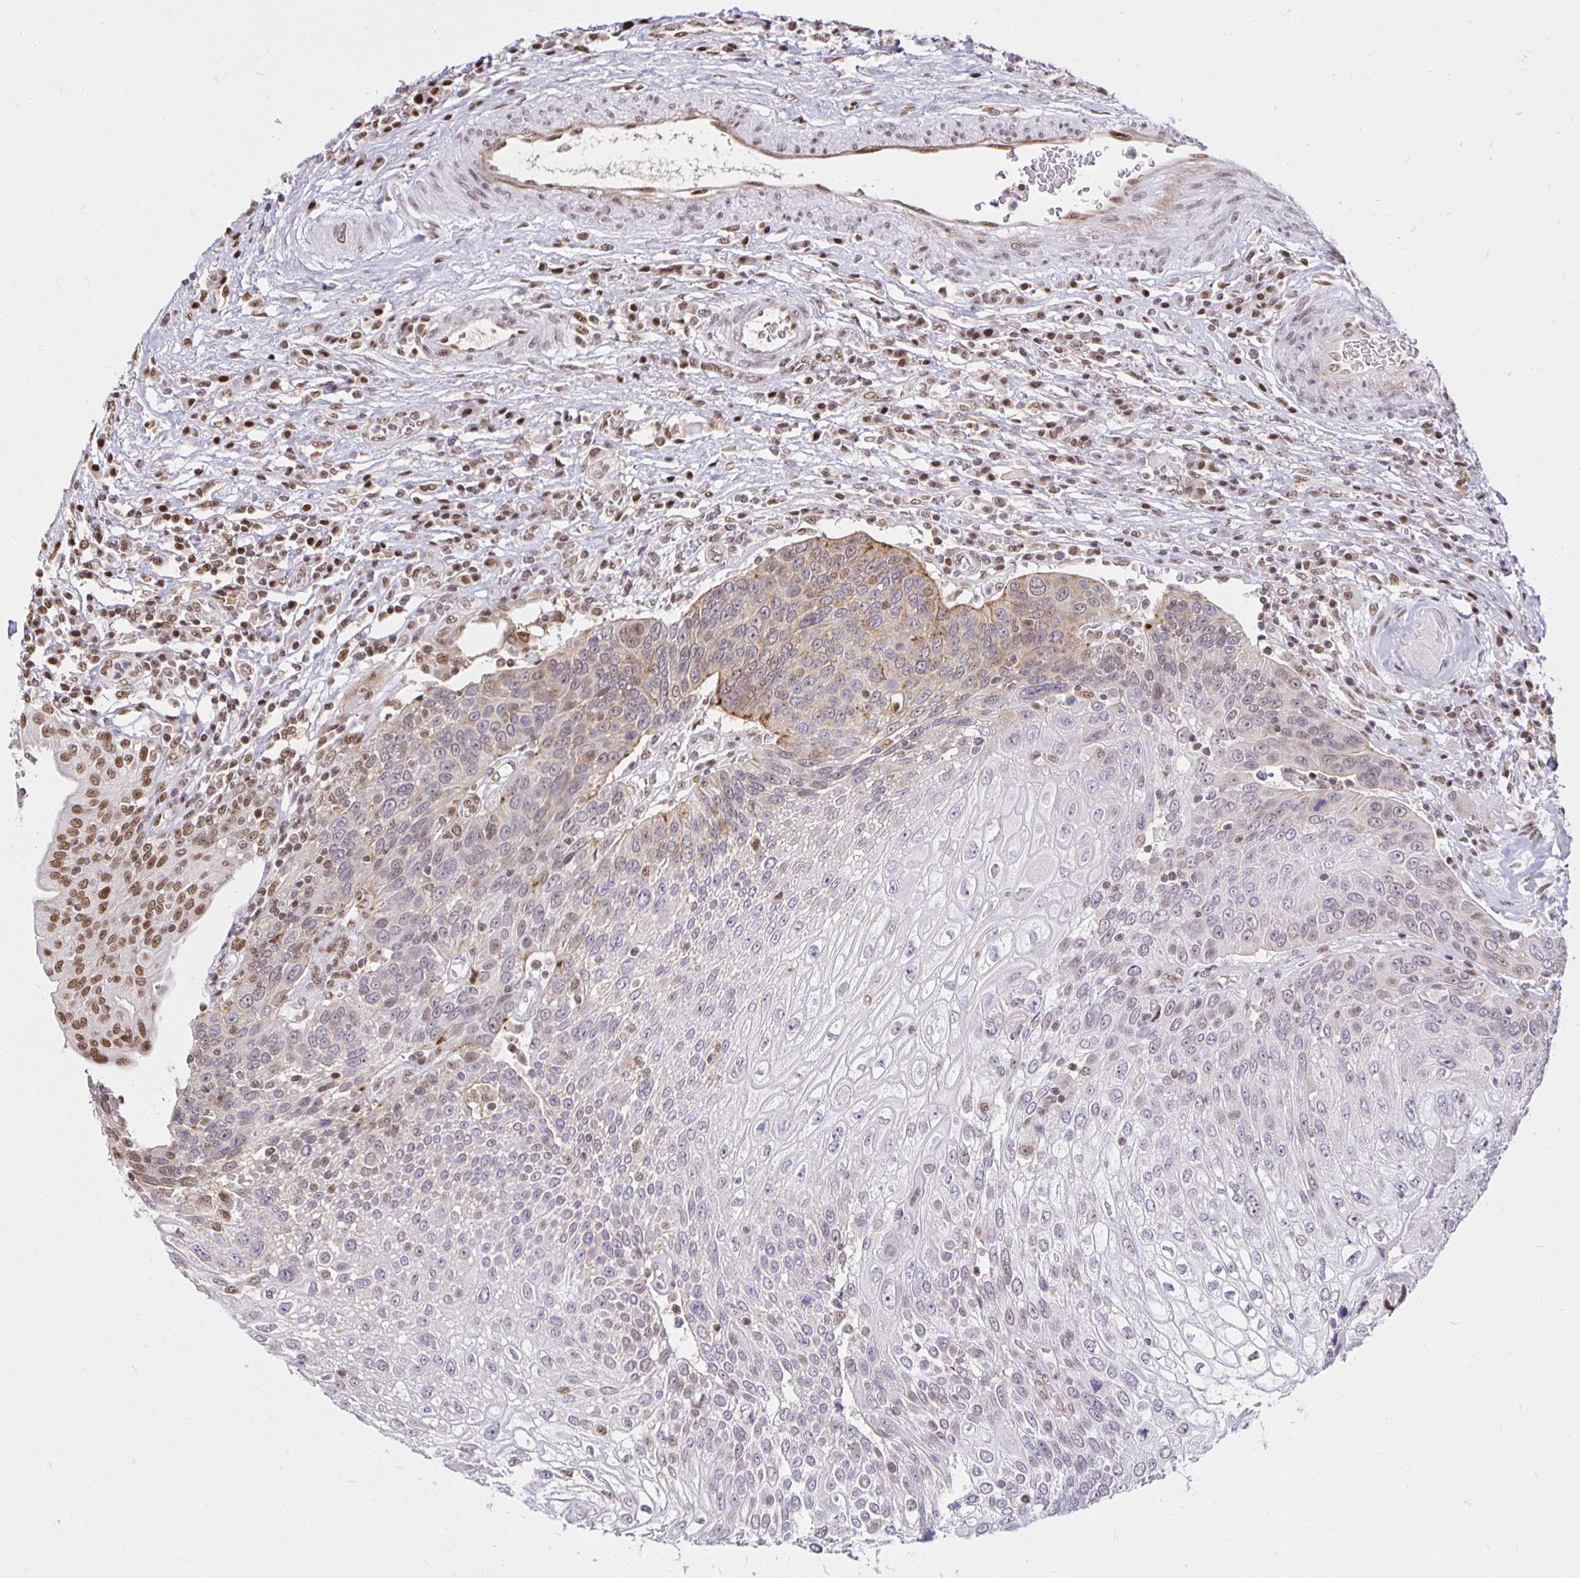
{"staining": {"intensity": "moderate", "quantity": "25%-75%", "location": "nuclear"}, "tissue": "urothelial cancer", "cell_type": "Tumor cells", "image_type": "cancer", "snomed": [{"axis": "morphology", "description": "Urothelial carcinoma, High grade"}, {"axis": "topography", "description": "Urinary bladder"}], "caption": "IHC photomicrograph of high-grade urothelial carcinoma stained for a protein (brown), which demonstrates medium levels of moderate nuclear staining in approximately 25%-75% of tumor cells.", "gene": "ZNF579", "patient": {"sex": "female", "age": 70}}